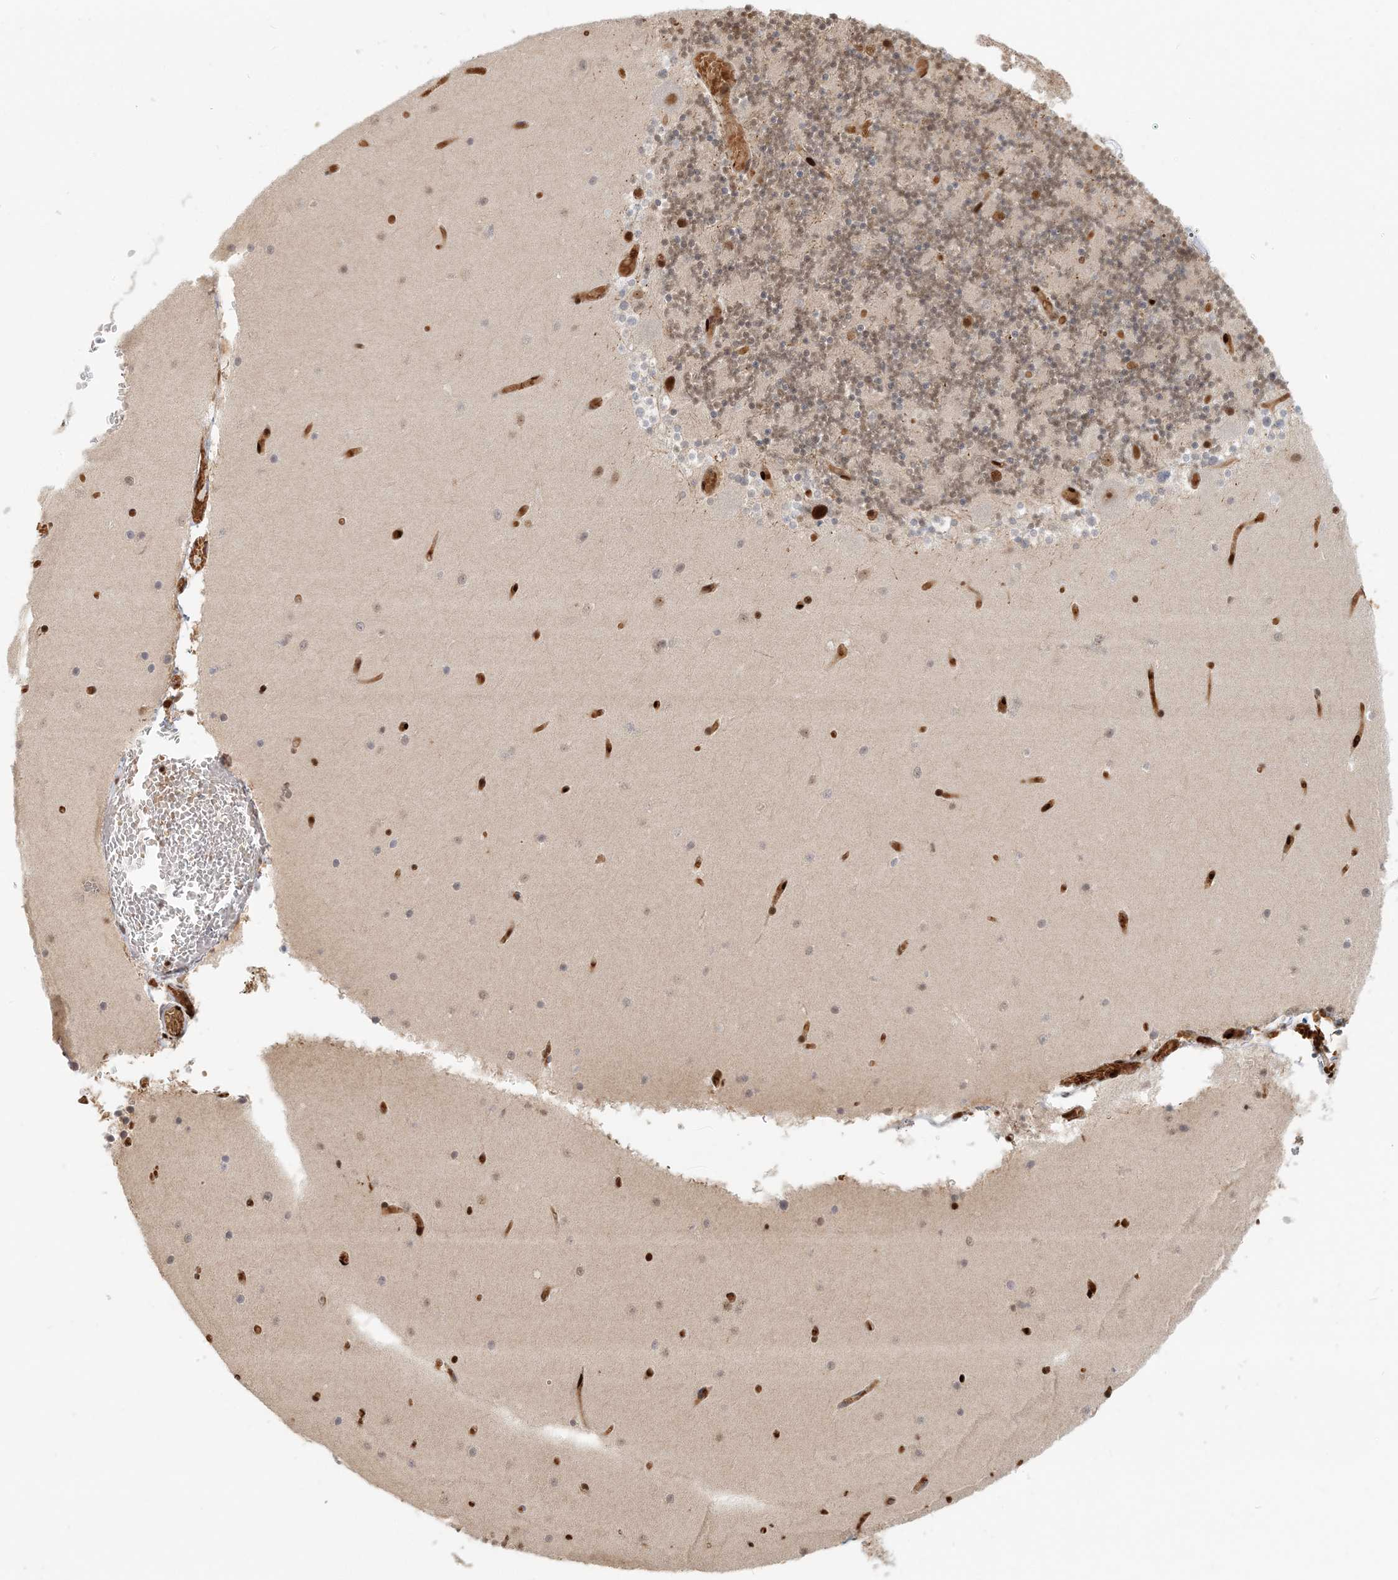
{"staining": {"intensity": "moderate", "quantity": ">75%", "location": "cytoplasmic/membranous,nuclear"}, "tissue": "cerebellum", "cell_type": "Cells in granular layer", "image_type": "normal", "snomed": [{"axis": "morphology", "description": "Normal tissue, NOS"}, {"axis": "topography", "description": "Cerebellum"}], "caption": "Immunohistochemical staining of normal cerebellum displays moderate cytoplasmic/membranous,nuclear protein staining in about >75% of cells in granular layer.", "gene": "CKS1B", "patient": {"sex": "female", "age": 28}}